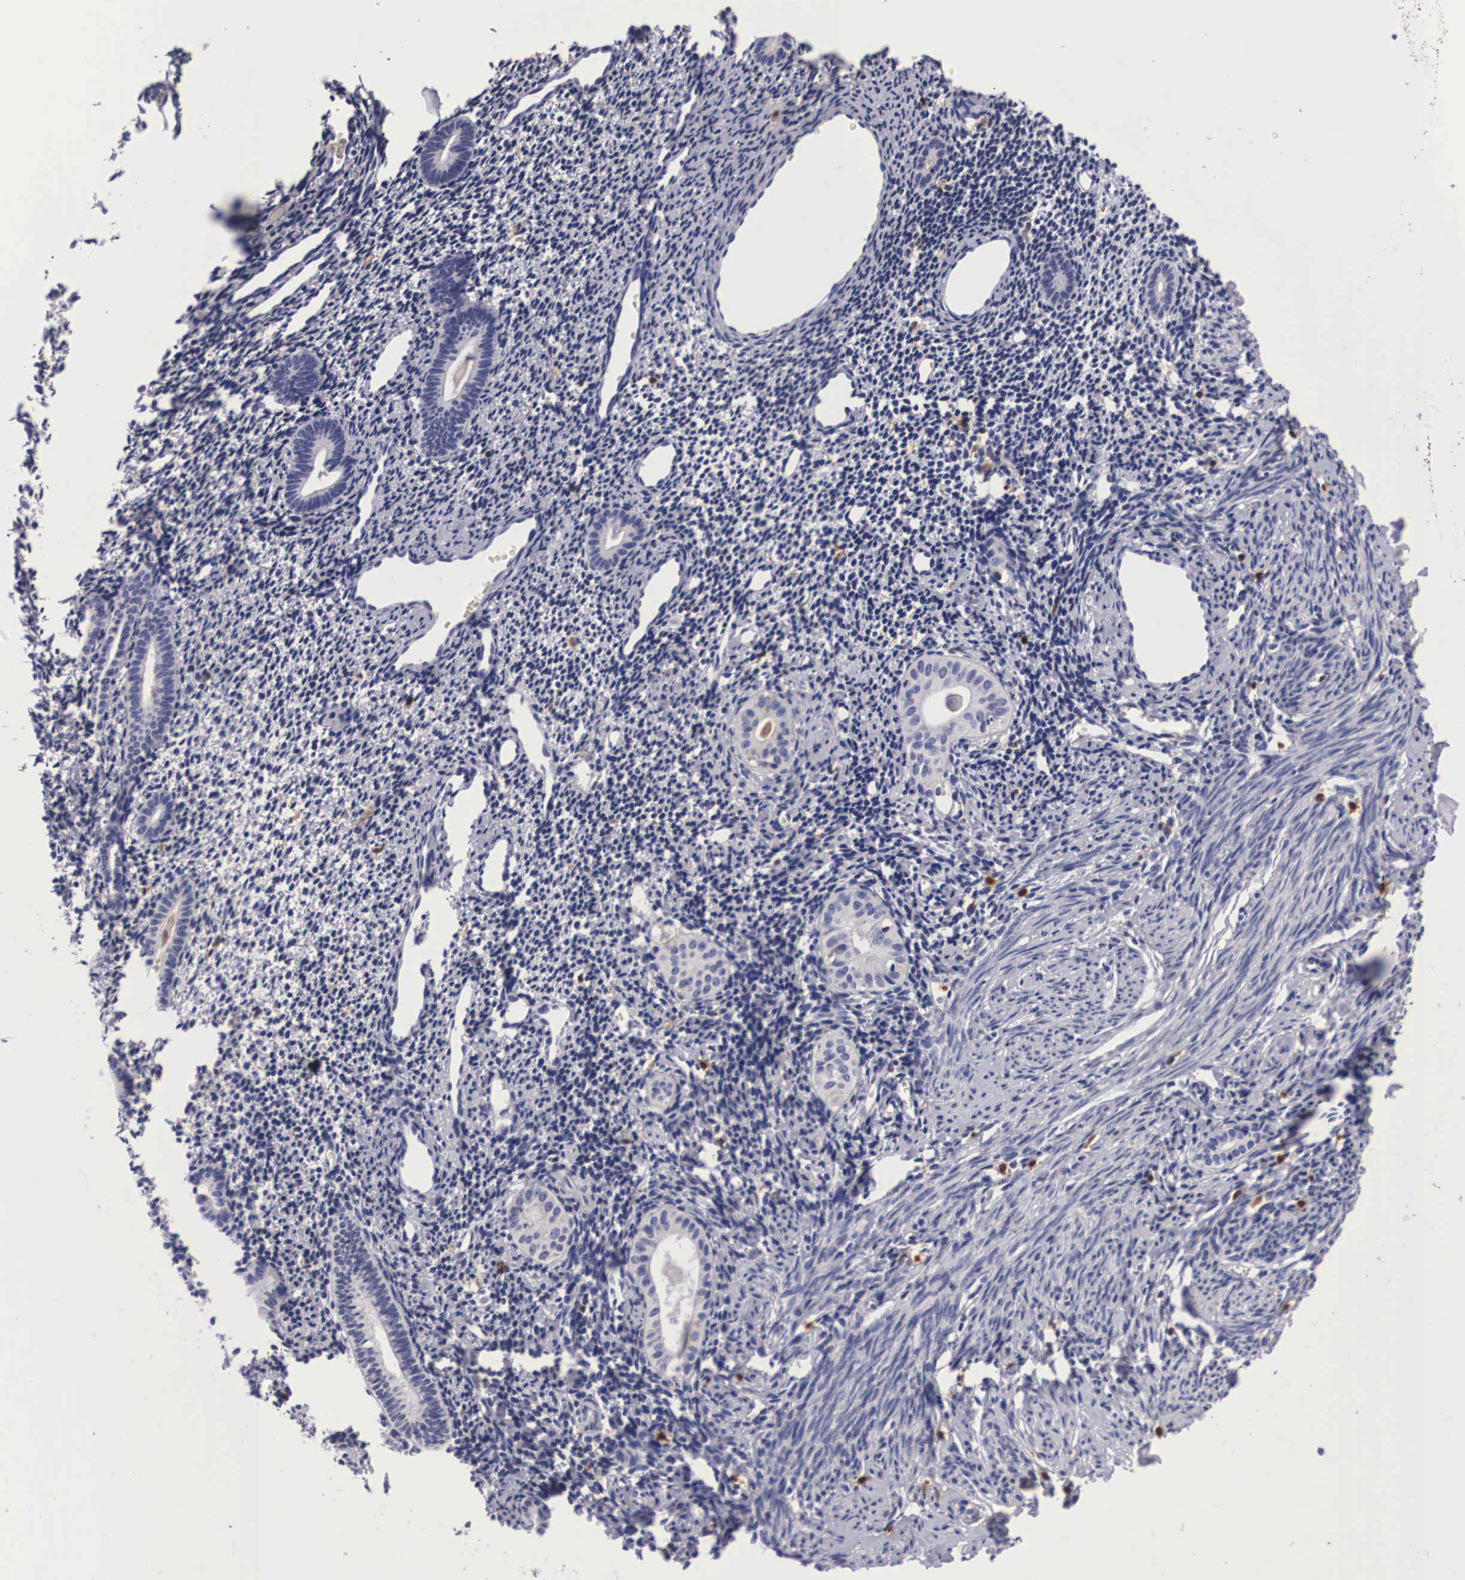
{"staining": {"intensity": "negative", "quantity": "none", "location": "none"}, "tissue": "endometrium", "cell_type": "Cells in endometrial stroma", "image_type": "normal", "snomed": [{"axis": "morphology", "description": "Normal tissue, NOS"}, {"axis": "morphology", "description": "Neoplasm, benign, NOS"}, {"axis": "topography", "description": "Uterus"}], "caption": "This image is of normal endometrium stained with immunohistochemistry to label a protein in brown with the nuclei are counter-stained blue. There is no expression in cells in endometrial stroma.", "gene": "RENBP", "patient": {"sex": "female", "age": 55}}